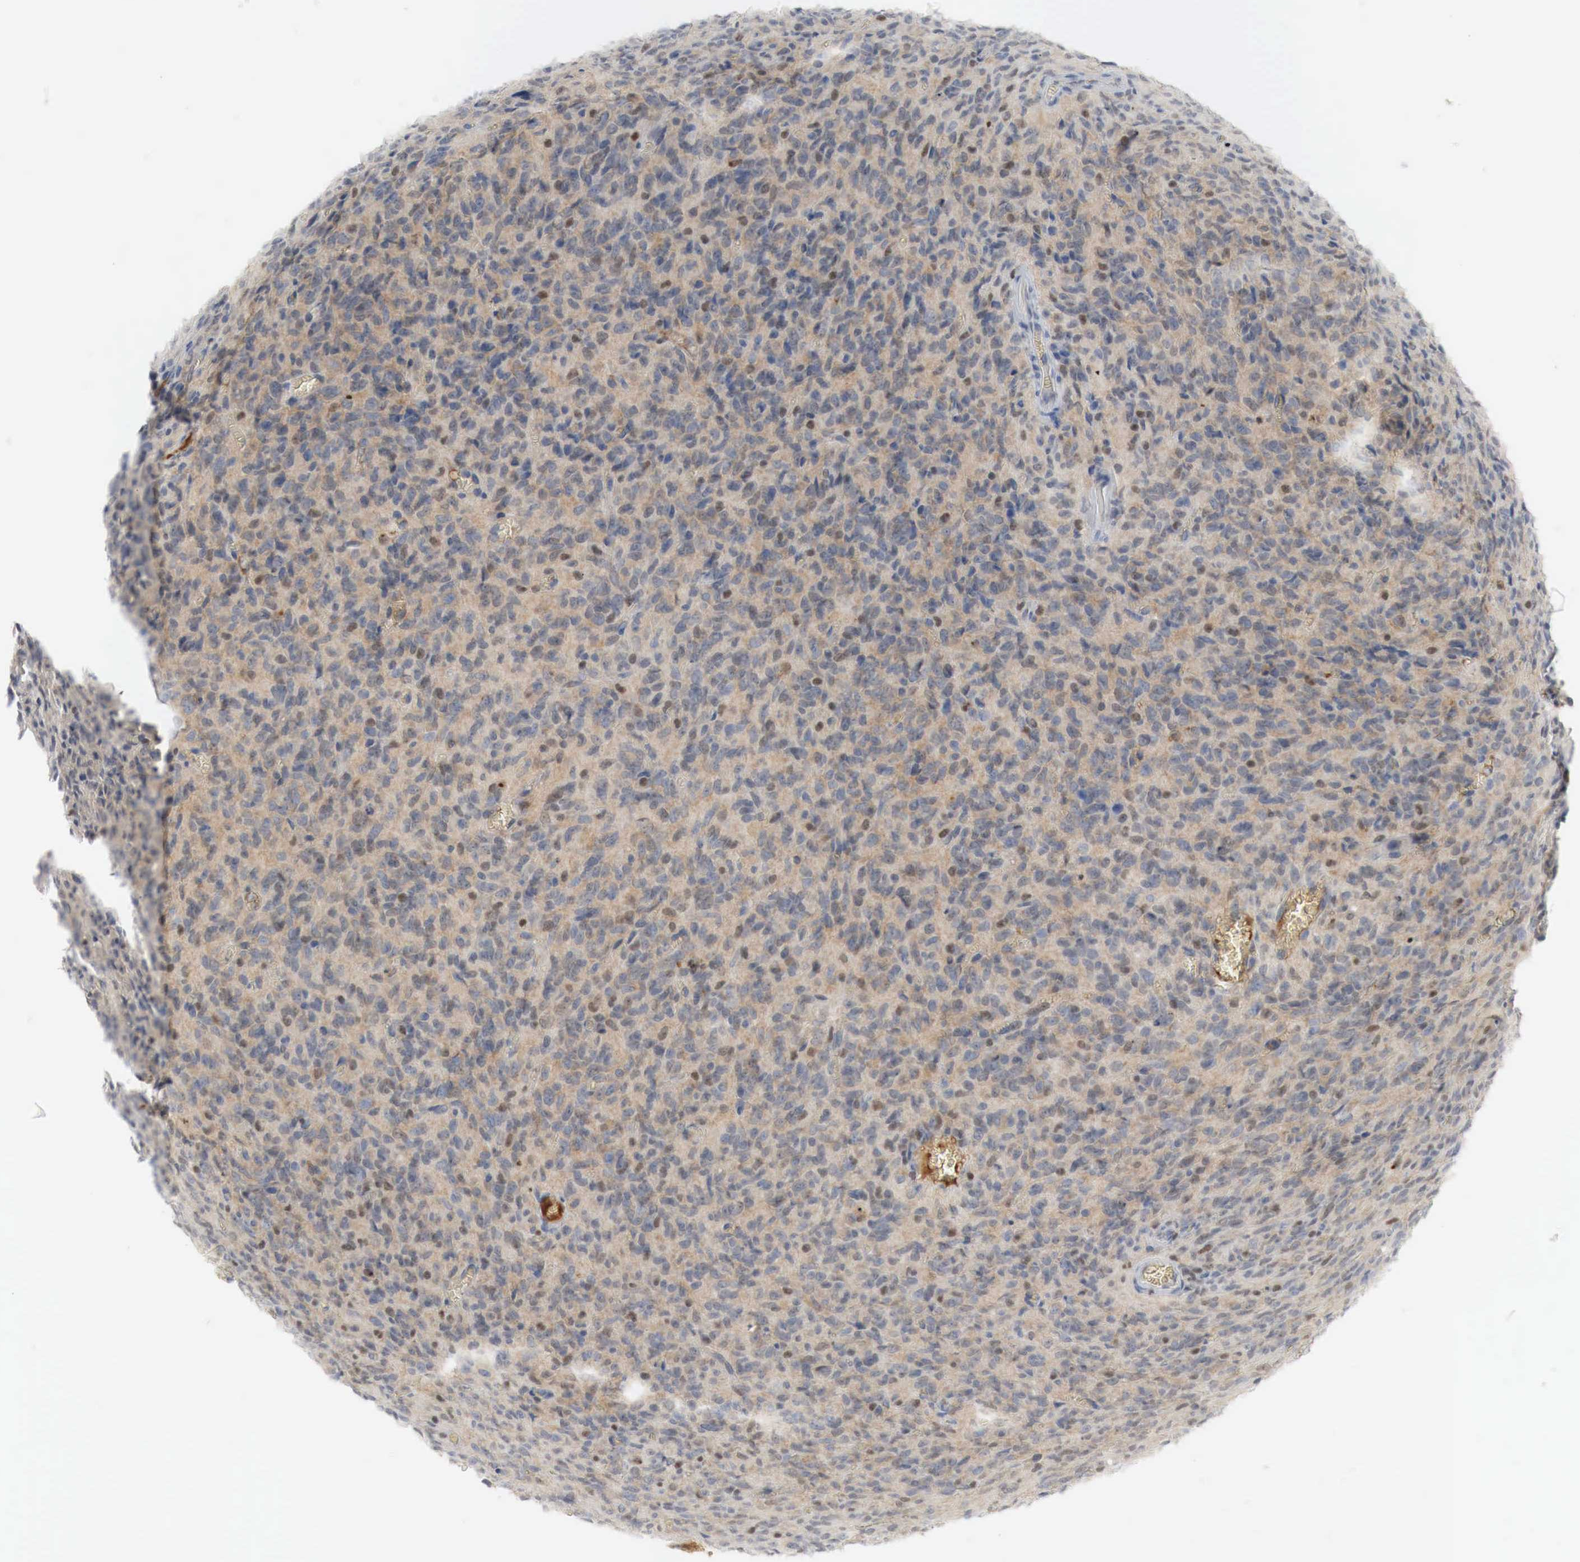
{"staining": {"intensity": "moderate", "quantity": "25%-75%", "location": "cytoplasmic/membranous,nuclear"}, "tissue": "glioma", "cell_type": "Tumor cells", "image_type": "cancer", "snomed": [{"axis": "morphology", "description": "Glioma, malignant, High grade"}, {"axis": "topography", "description": "Brain"}], "caption": "About 25%-75% of tumor cells in human high-grade glioma (malignant) reveal moderate cytoplasmic/membranous and nuclear protein expression as visualized by brown immunohistochemical staining.", "gene": "MYC", "patient": {"sex": "male", "age": 56}}